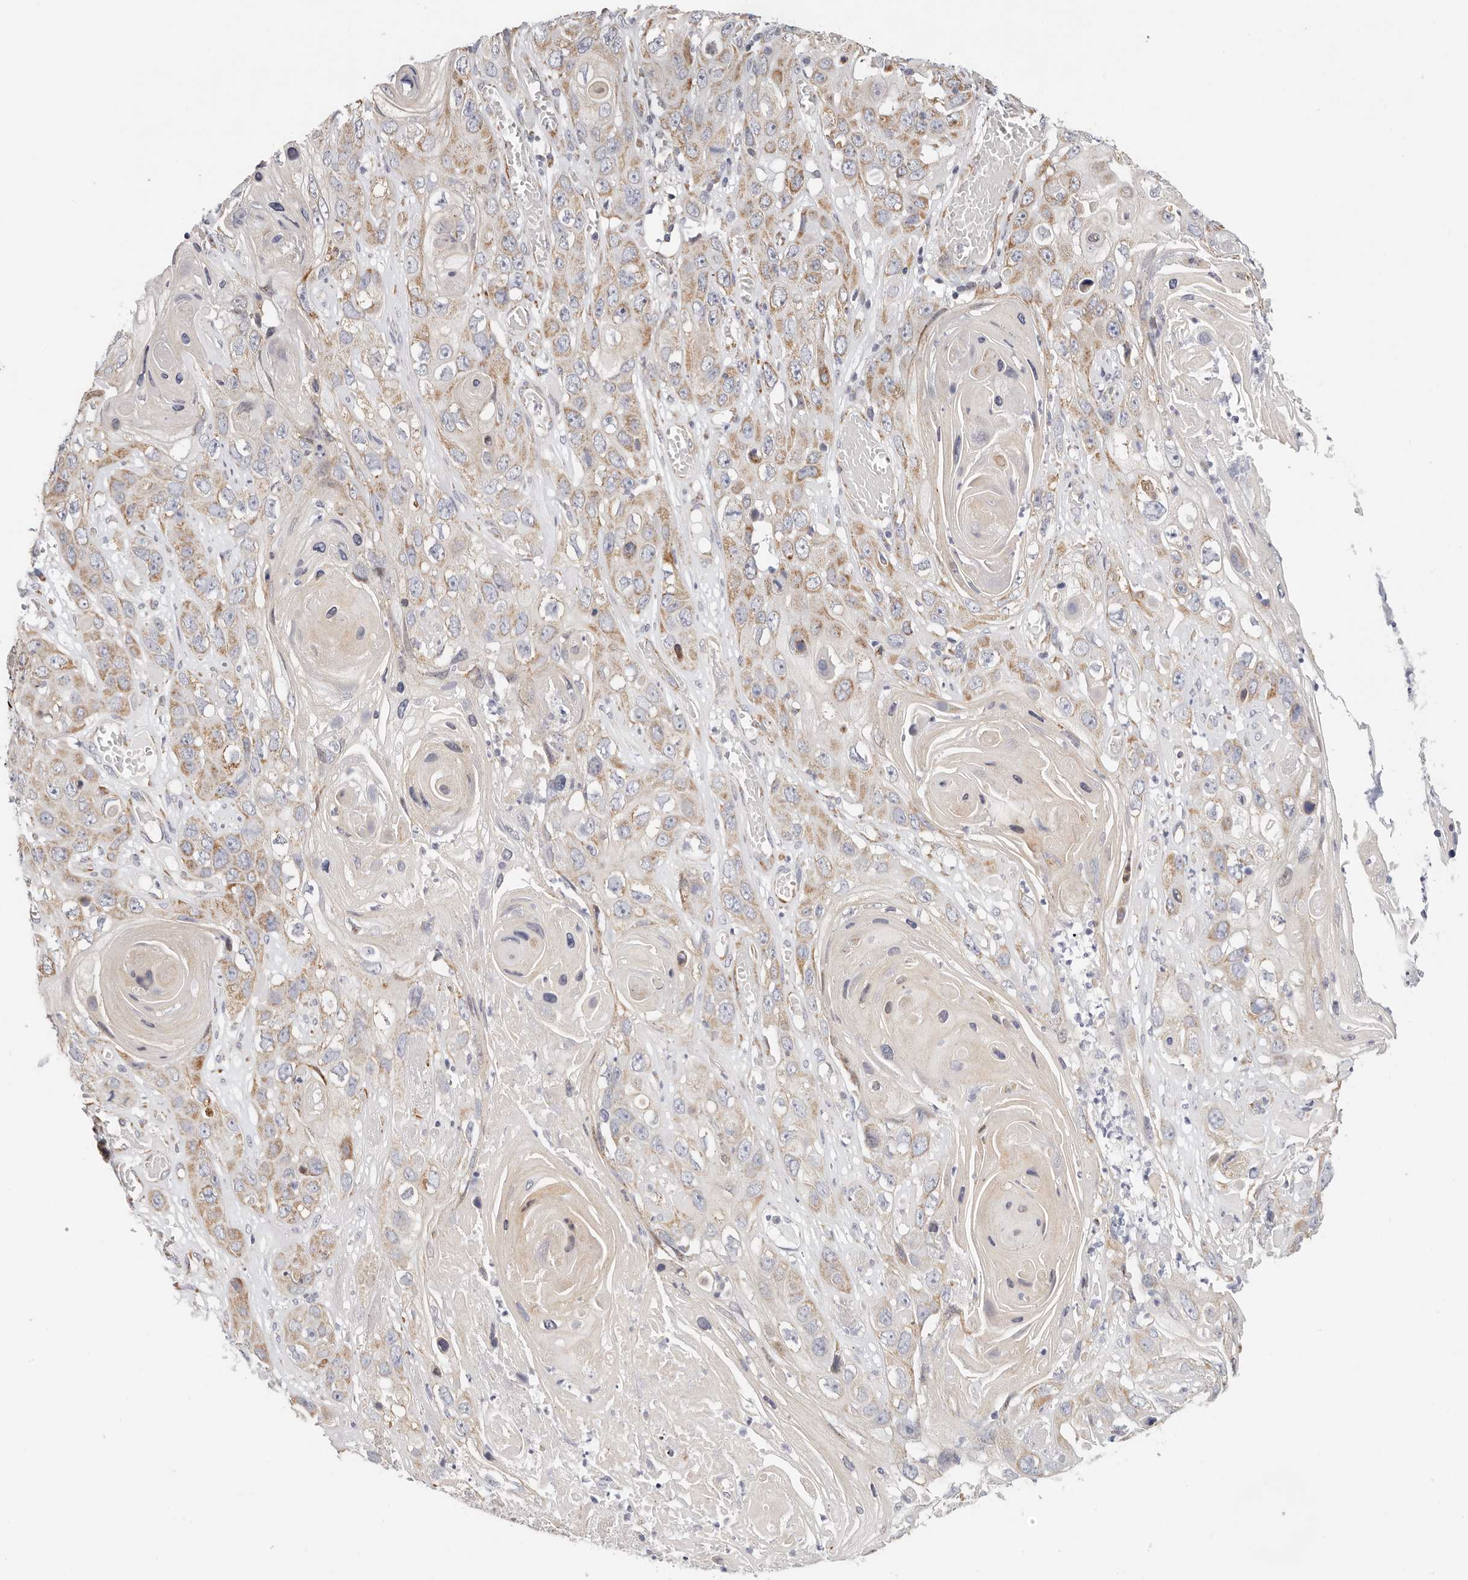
{"staining": {"intensity": "moderate", "quantity": "25%-75%", "location": "cytoplasmic/membranous"}, "tissue": "skin cancer", "cell_type": "Tumor cells", "image_type": "cancer", "snomed": [{"axis": "morphology", "description": "Squamous cell carcinoma, NOS"}, {"axis": "topography", "description": "Skin"}], "caption": "High-power microscopy captured an immunohistochemistry (IHC) image of skin cancer (squamous cell carcinoma), revealing moderate cytoplasmic/membranous staining in approximately 25%-75% of tumor cells. (IHC, brightfield microscopy, high magnification).", "gene": "AFDN", "patient": {"sex": "male", "age": 55}}